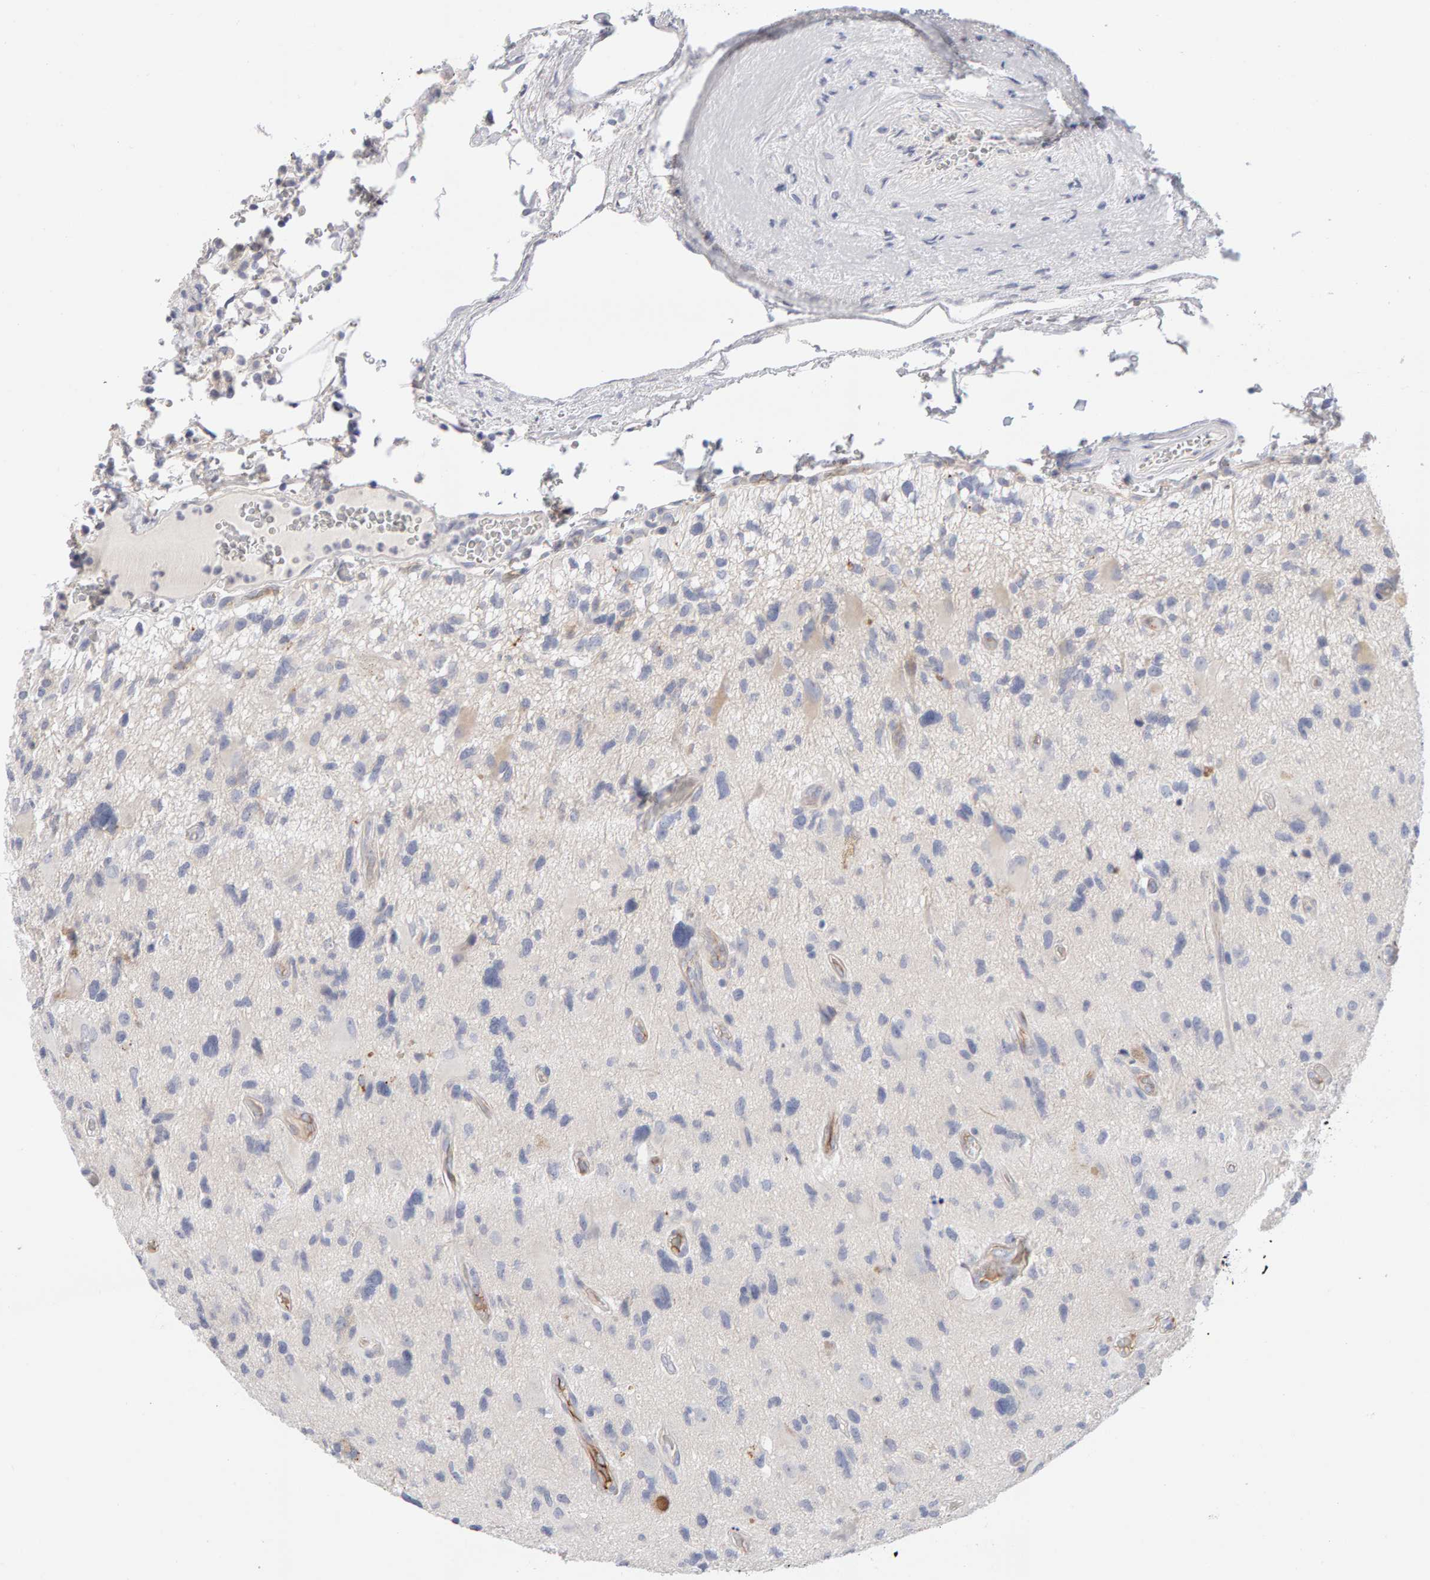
{"staining": {"intensity": "negative", "quantity": "none", "location": "none"}, "tissue": "glioma", "cell_type": "Tumor cells", "image_type": "cancer", "snomed": [{"axis": "morphology", "description": "Glioma, malignant, High grade"}, {"axis": "topography", "description": "Brain"}], "caption": "A high-resolution micrograph shows immunohistochemistry (IHC) staining of malignant high-grade glioma, which displays no significant staining in tumor cells. (IHC, brightfield microscopy, high magnification).", "gene": "METRNL", "patient": {"sex": "male", "age": 33}}